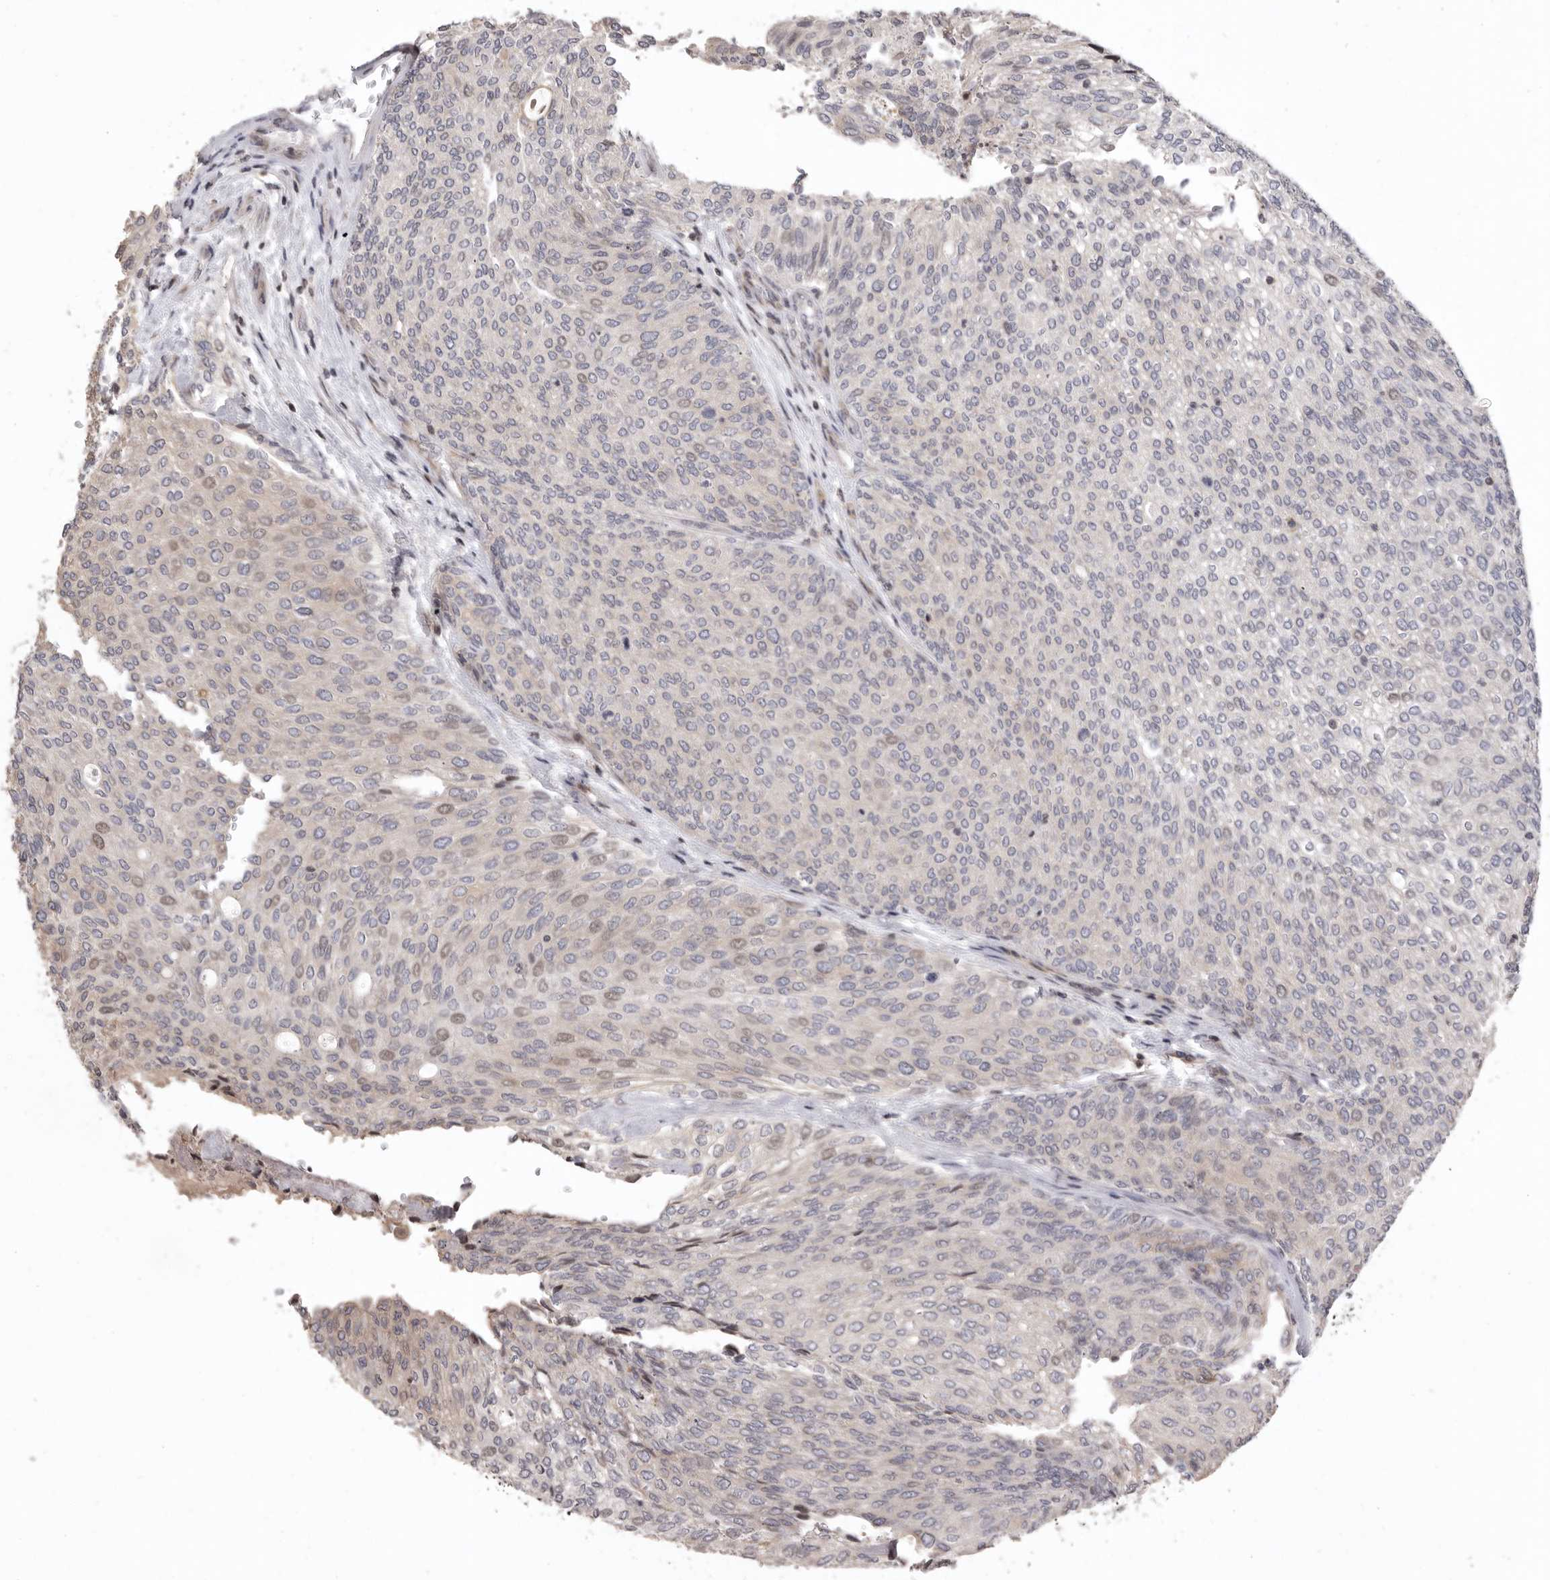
{"staining": {"intensity": "weak", "quantity": "<25%", "location": "cytoplasmic/membranous,nuclear"}, "tissue": "urothelial cancer", "cell_type": "Tumor cells", "image_type": "cancer", "snomed": [{"axis": "morphology", "description": "Urothelial carcinoma, Low grade"}, {"axis": "topography", "description": "Urinary bladder"}], "caption": "The histopathology image exhibits no significant expression in tumor cells of urothelial cancer. (DAB (3,3'-diaminobenzidine) immunohistochemistry with hematoxylin counter stain).", "gene": "AZIN1", "patient": {"sex": "female", "age": 79}}